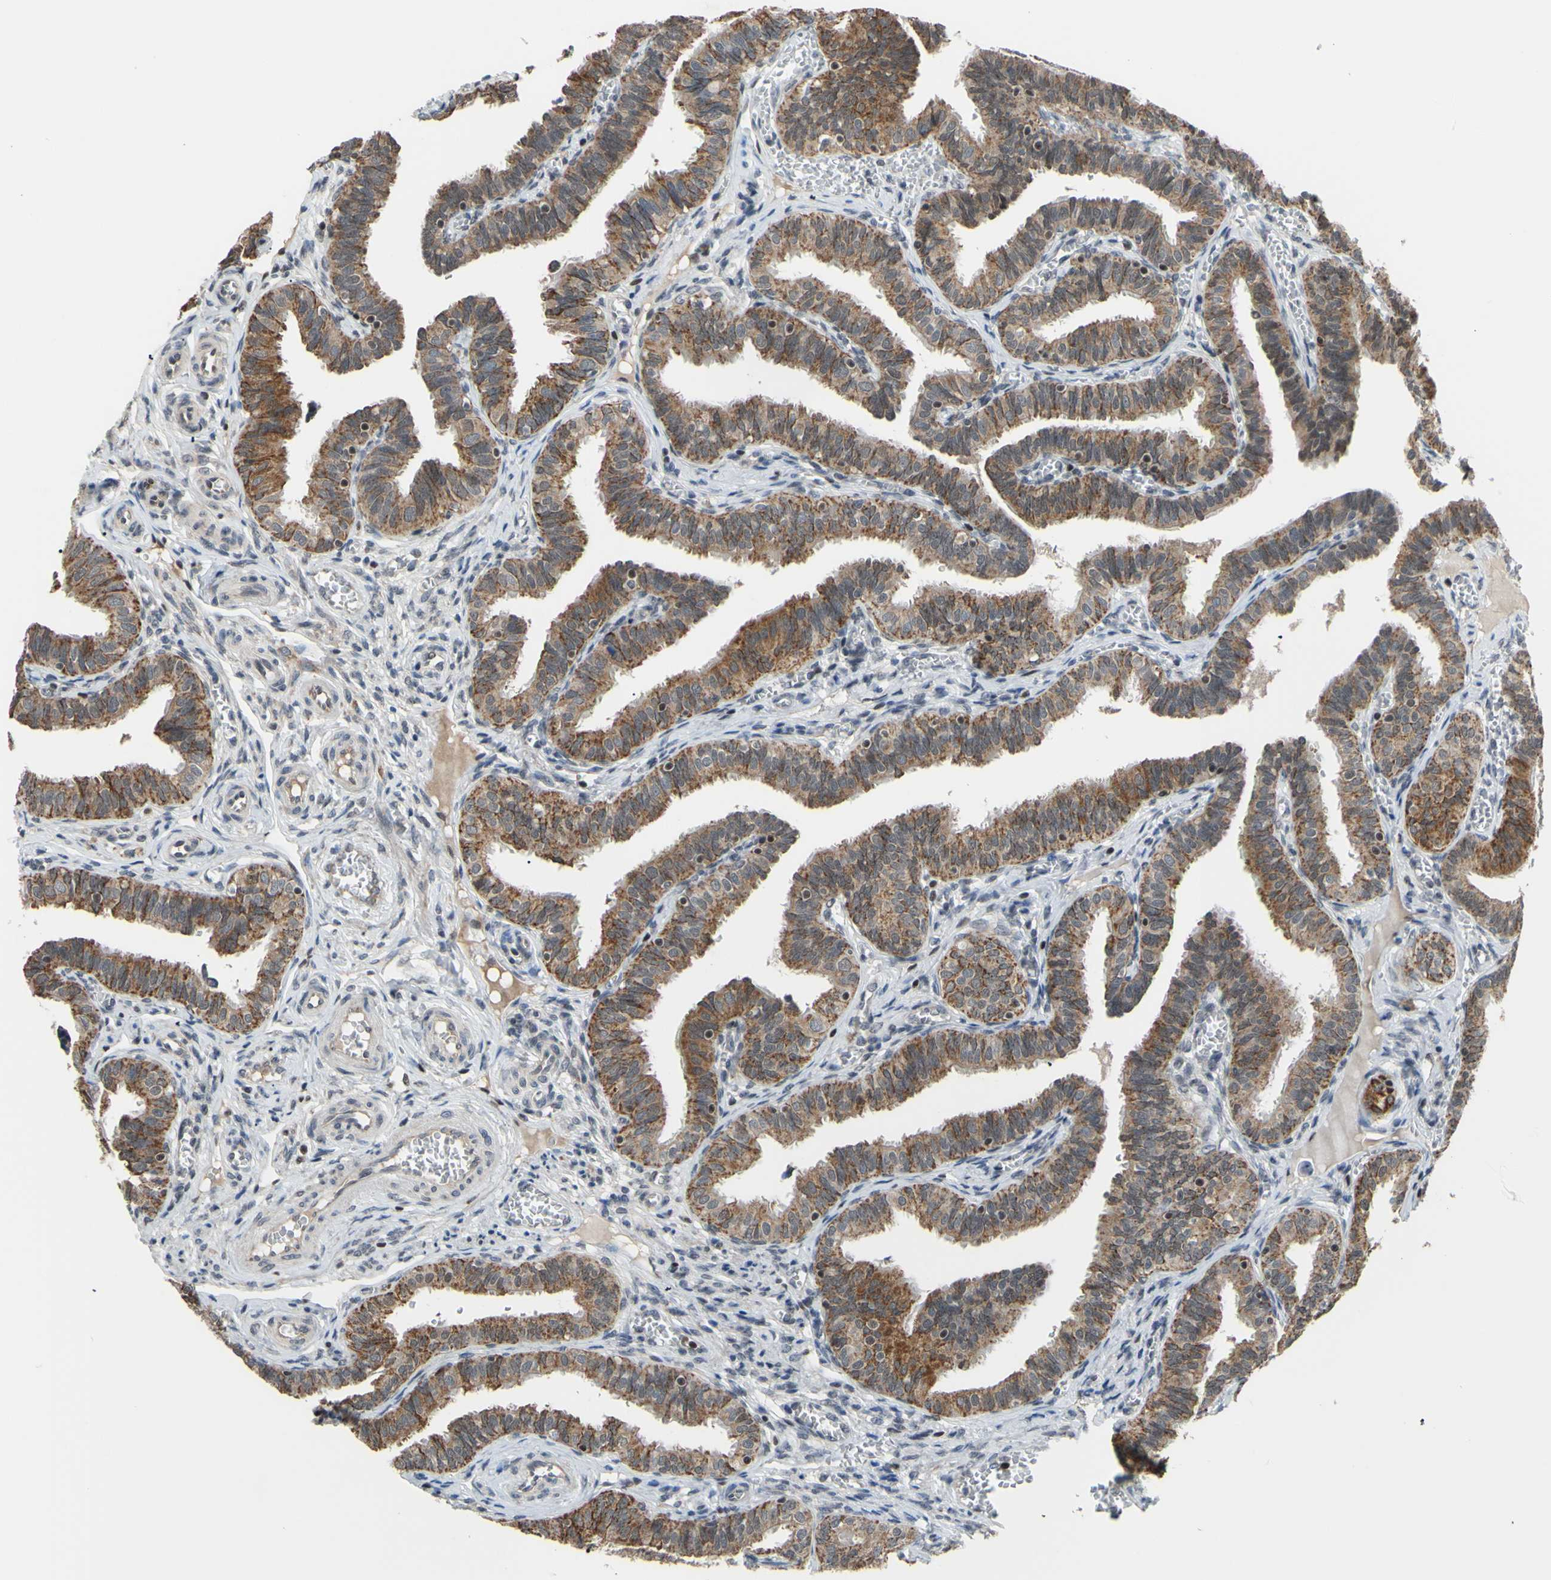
{"staining": {"intensity": "moderate", "quantity": ">75%", "location": "cytoplasmic/membranous"}, "tissue": "fallopian tube", "cell_type": "Glandular cells", "image_type": "normal", "snomed": [{"axis": "morphology", "description": "Normal tissue, NOS"}, {"axis": "topography", "description": "Fallopian tube"}], "caption": "Immunohistochemistry (IHC) of benign fallopian tube shows medium levels of moderate cytoplasmic/membranous positivity in approximately >75% of glandular cells. Immunohistochemistry (IHC) stains the protein of interest in brown and the nuclei are stained blue.", "gene": "SP4", "patient": {"sex": "female", "age": 46}}